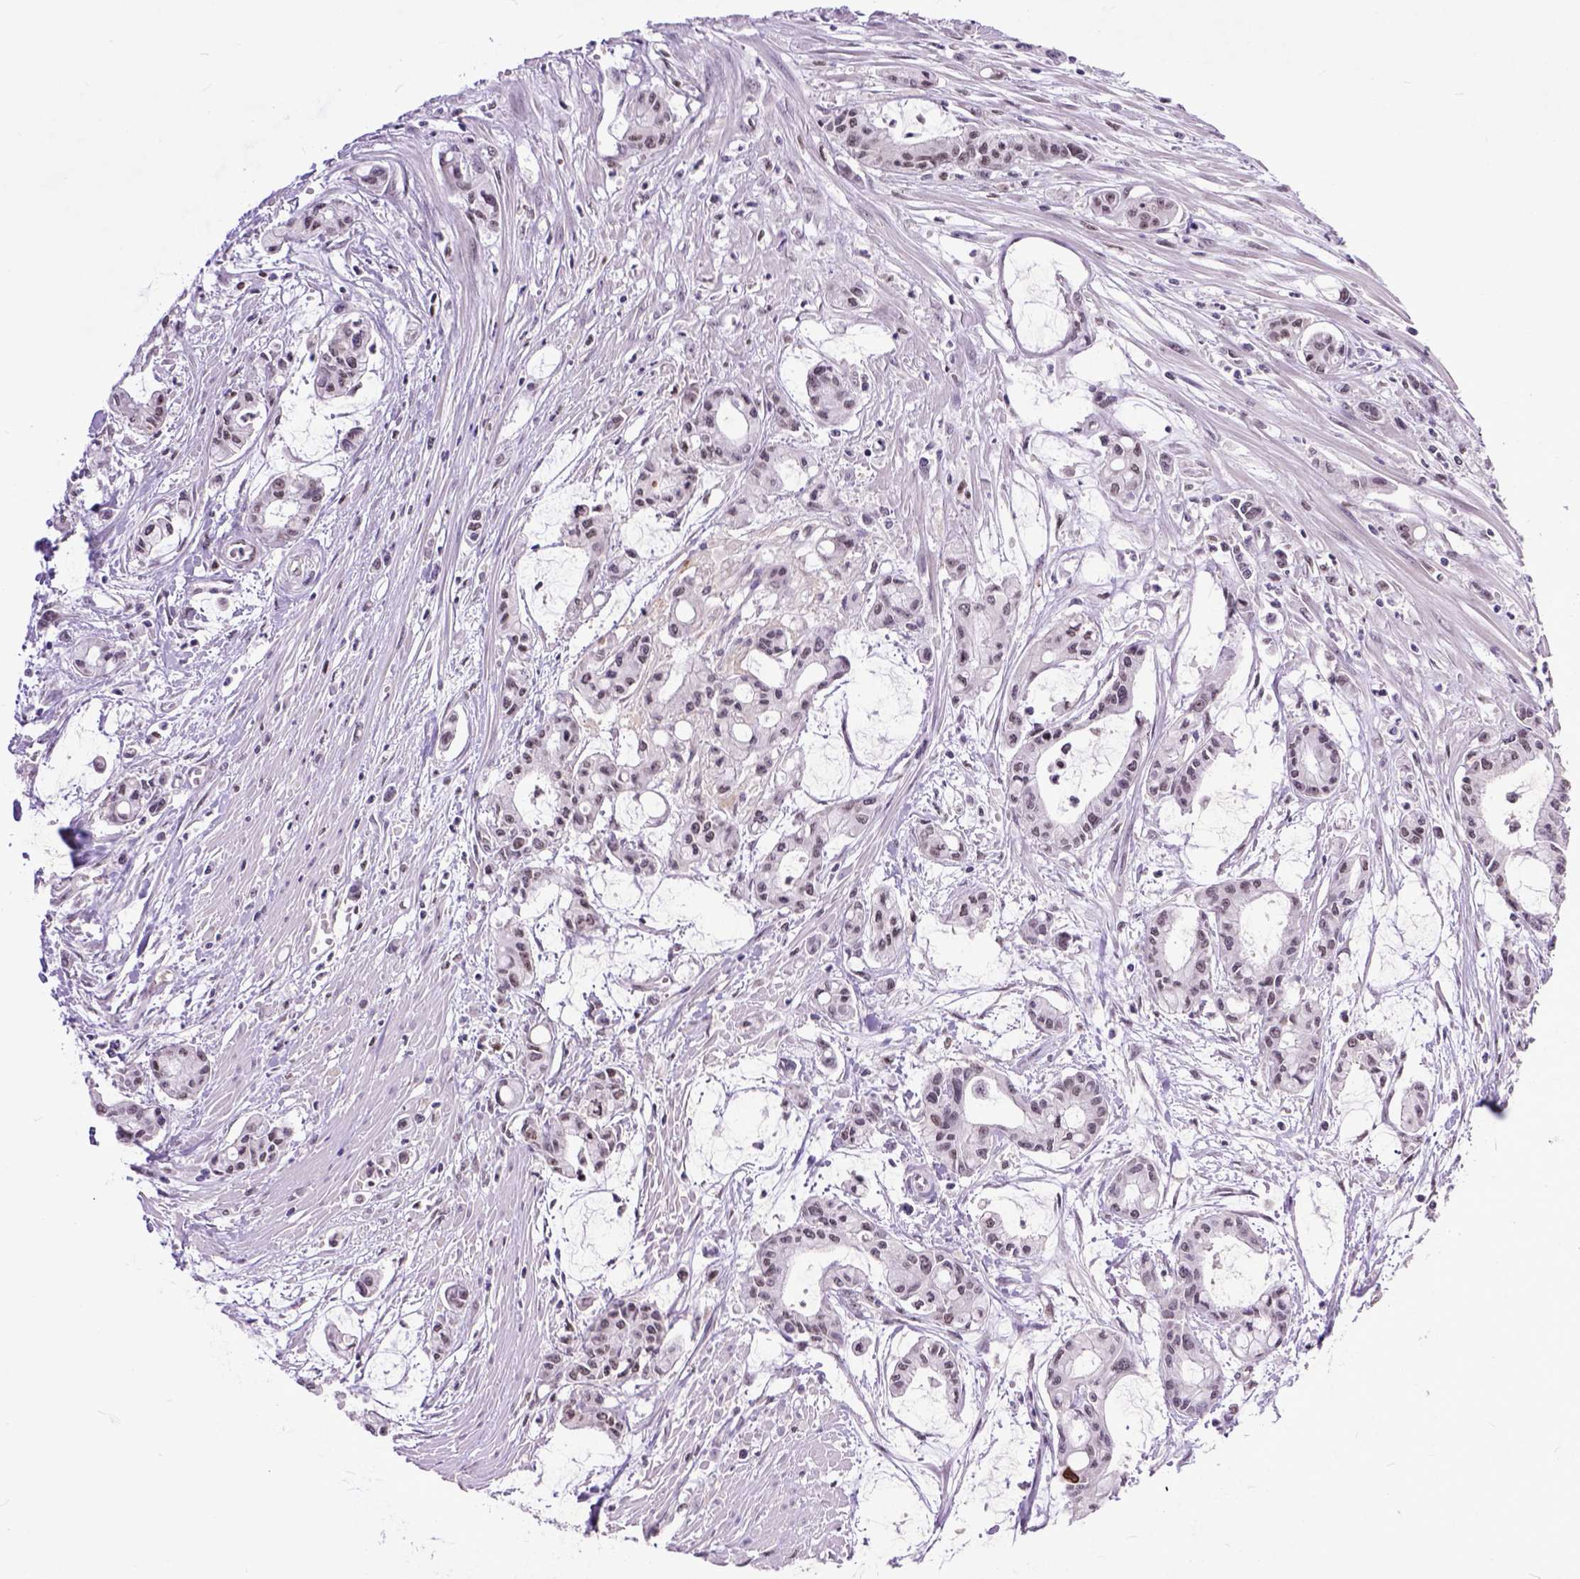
{"staining": {"intensity": "weak", "quantity": ">75%", "location": "nuclear"}, "tissue": "pancreatic cancer", "cell_type": "Tumor cells", "image_type": "cancer", "snomed": [{"axis": "morphology", "description": "Adenocarcinoma, NOS"}, {"axis": "topography", "description": "Pancreas"}], "caption": "The photomicrograph shows immunohistochemical staining of pancreatic cancer (adenocarcinoma). There is weak nuclear expression is appreciated in approximately >75% of tumor cells.", "gene": "RCC2", "patient": {"sex": "male", "age": 48}}